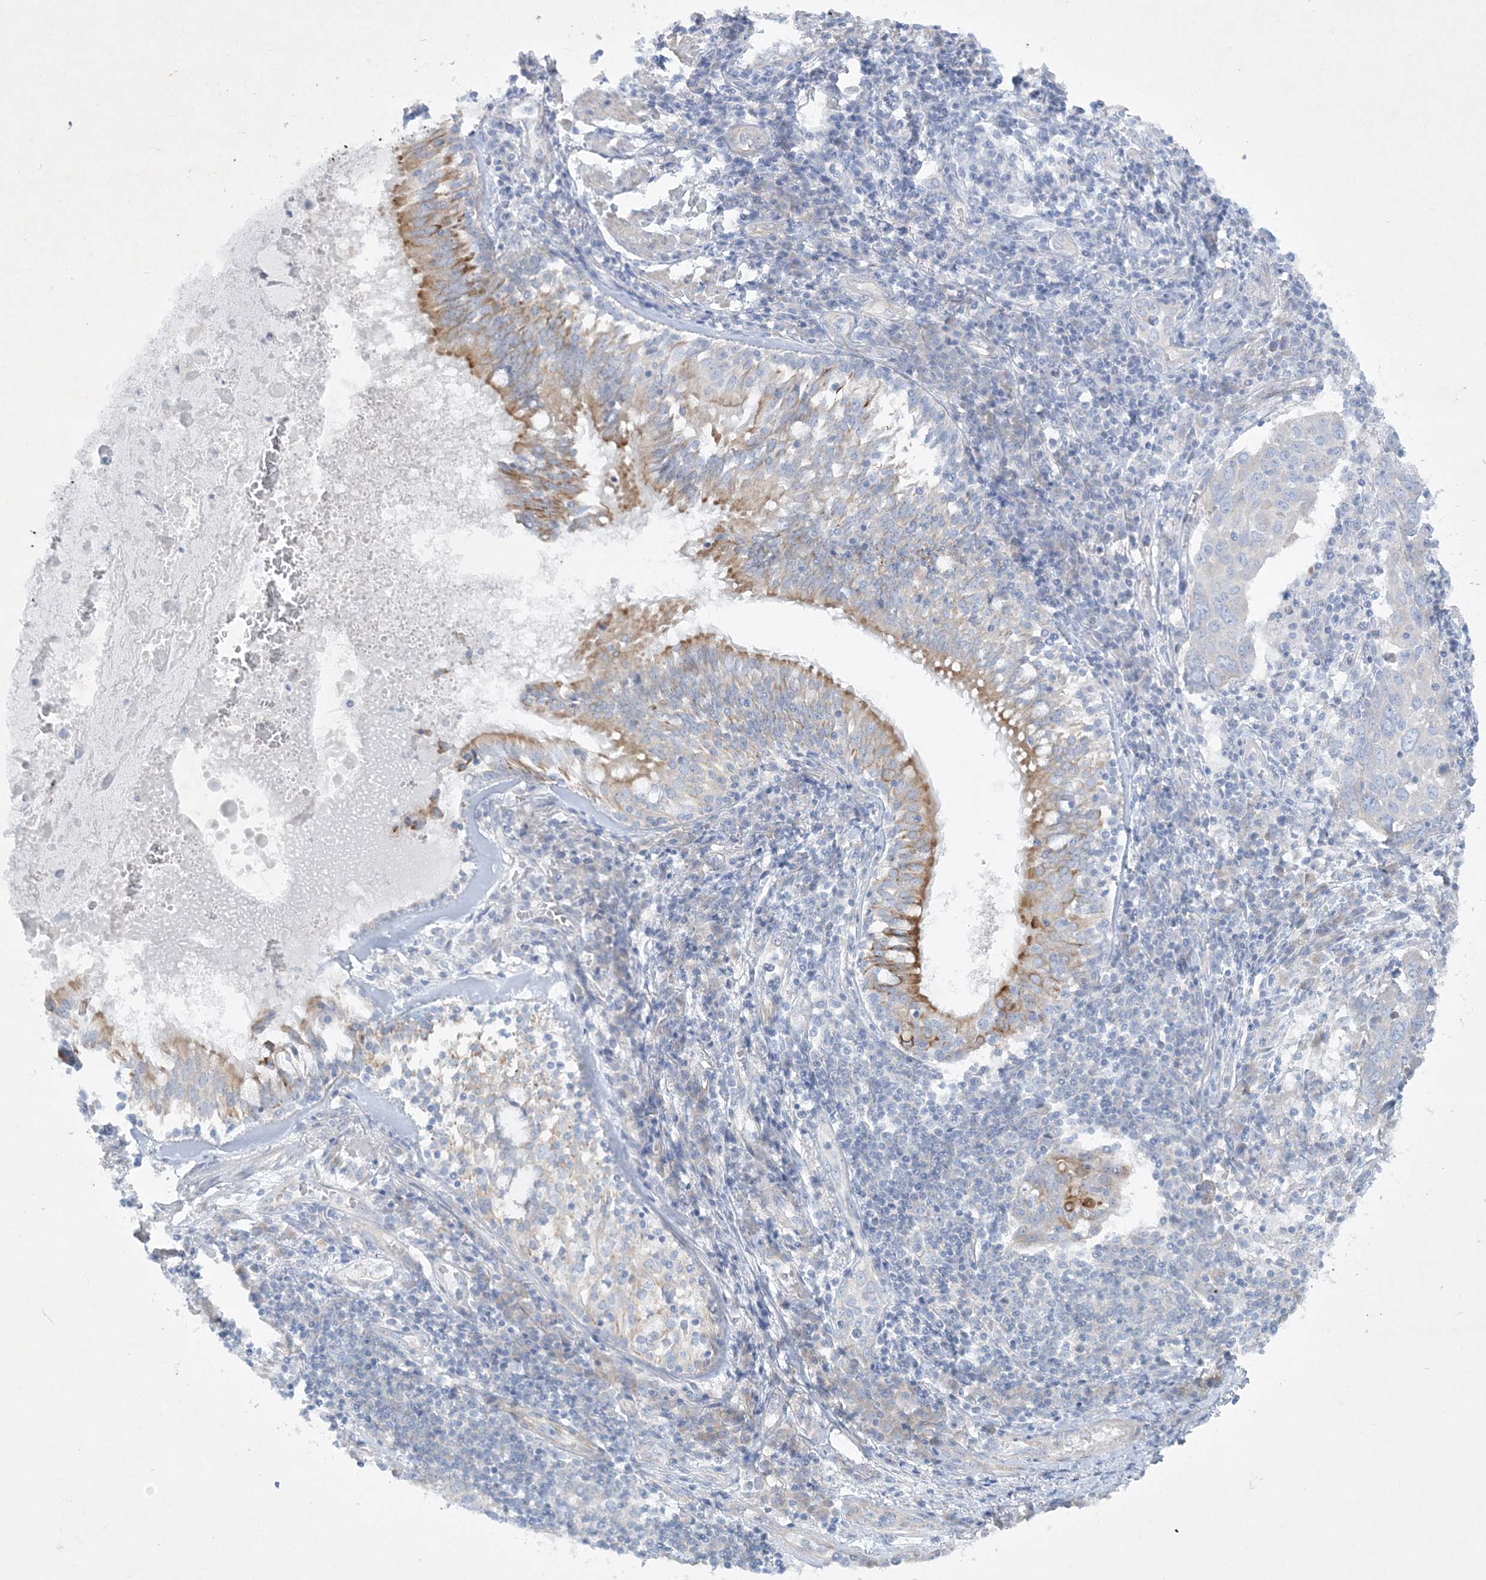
{"staining": {"intensity": "negative", "quantity": "none", "location": "none"}, "tissue": "lung cancer", "cell_type": "Tumor cells", "image_type": "cancer", "snomed": [{"axis": "morphology", "description": "Squamous cell carcinoma, NOS"}, {"axis": "topography", "description": "Lung"}], "caption": "This is a histopathology image of IHC staining of lung cancer, which shows no expression in tumor cells.", "gene": "FARSB", "patient": {"sex": "male", "age": 65}}